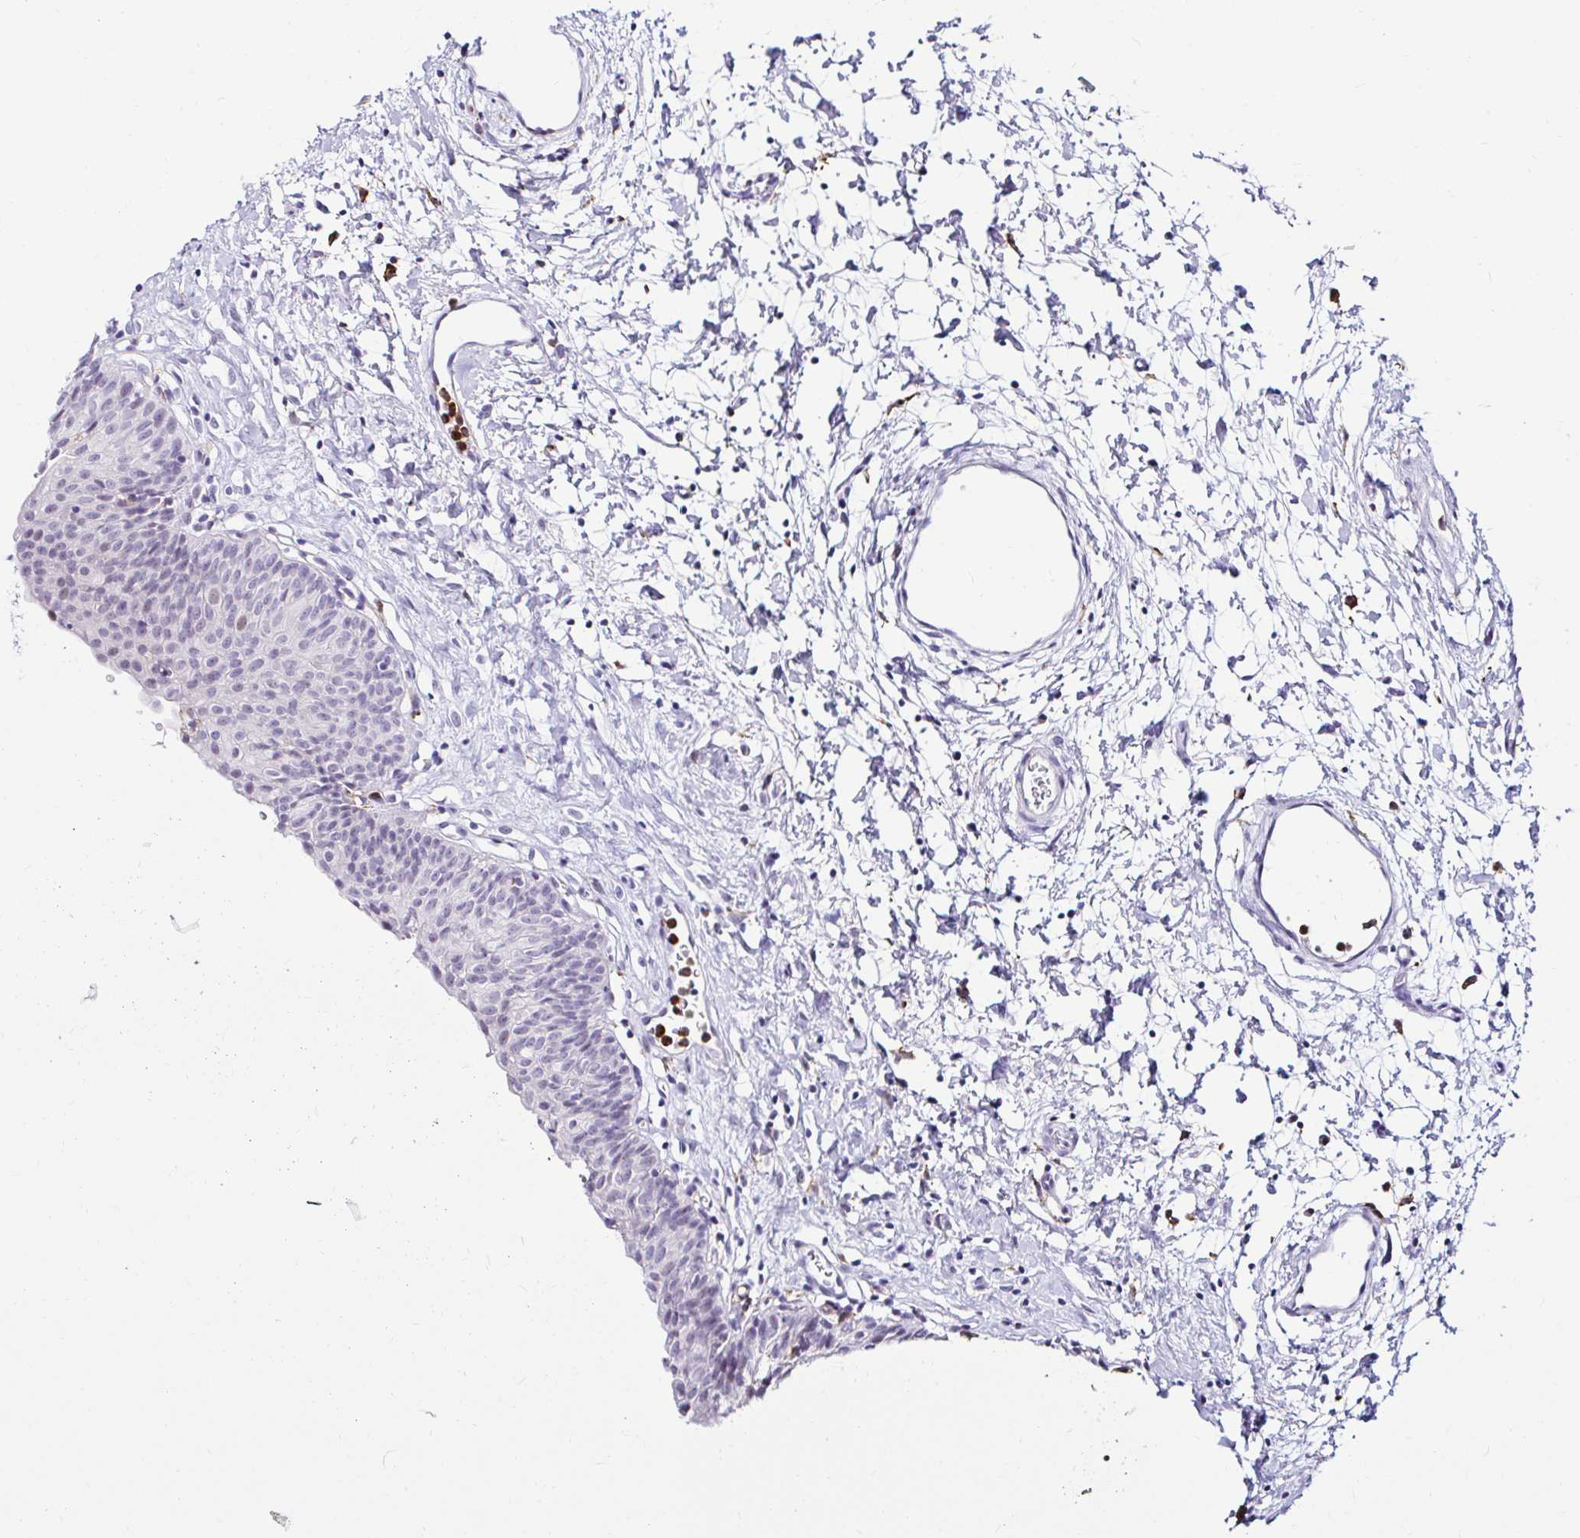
{"staining": {"intensity": "weak", "quantity": "<25%", "location": "nuclear"}, "tissue": "urinary bladder", "cell_type": "Urothelial cells", "image_type": "normal", "snomed": [{"axis": "morphology", "description": "Normal tissue, NOS"}, {"axis": "topography", "description": "Urinary bladder"}], "caption": "DAB (3,3'-diaminobenzidine) immunohistochemical staining of normal human urinary bladder reveals no significant positivity in urothelial cells.", "gene": "CYBB", "patient": {"sex": "male", "age": 51}}